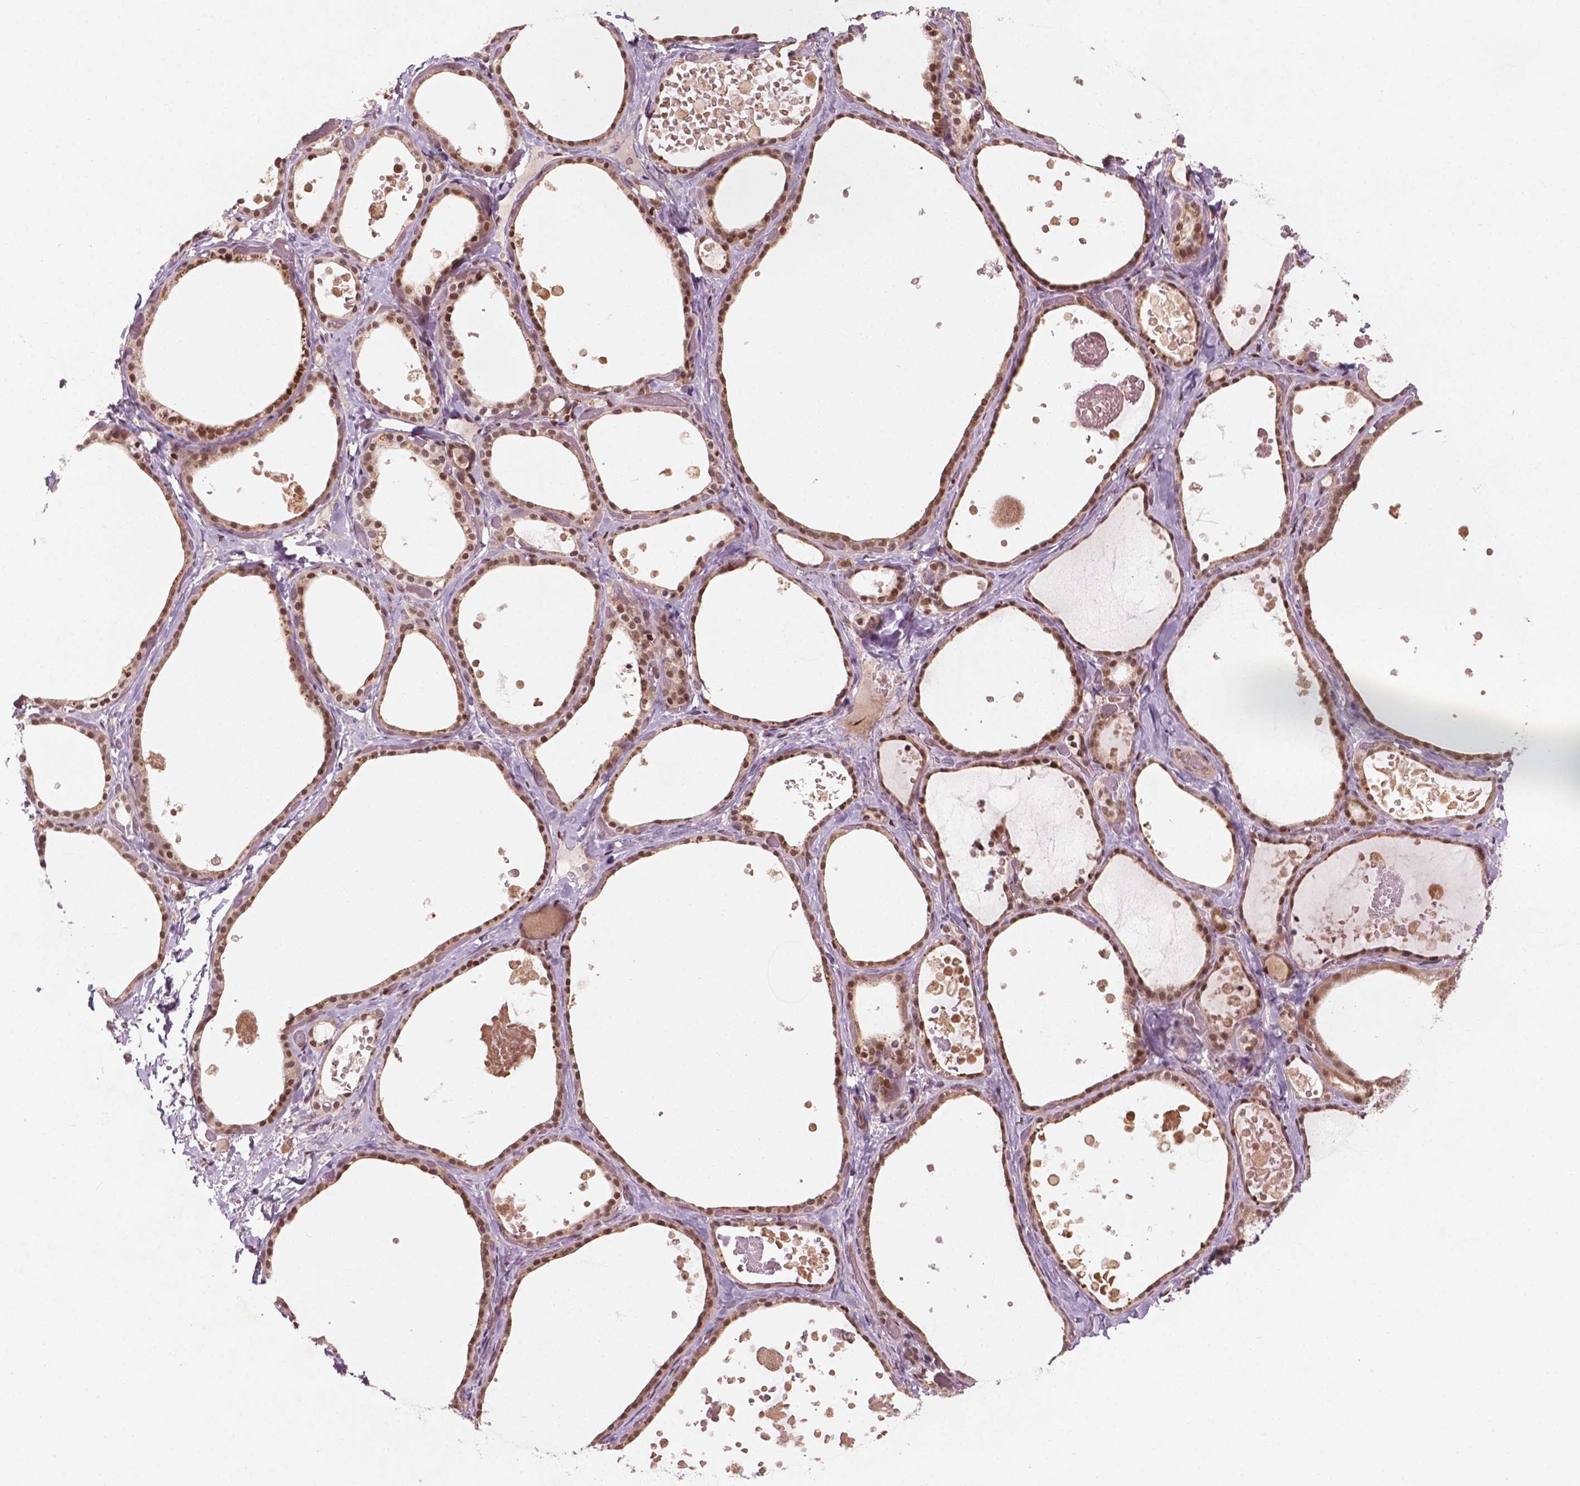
{"staining": {"intensity": "moderate", "quantity": ">75%", "location": "nuclear"}, "tissue": "thyroid gland", "cell_type": "Glandular cells", "image_type": "normal", "snomed": [{"axis": "morphology", "description": "Normal tissue, NOS"}, {"axis": "topography", "description": "Thyroid gland"}], "caption": "Glandular cells display medium levels of moderate nuclear positivity in about >75% of cells in unremarkable thyroid gland.", "gene": "NFAT5", "patient": {"sex": "female", "age": 56}}